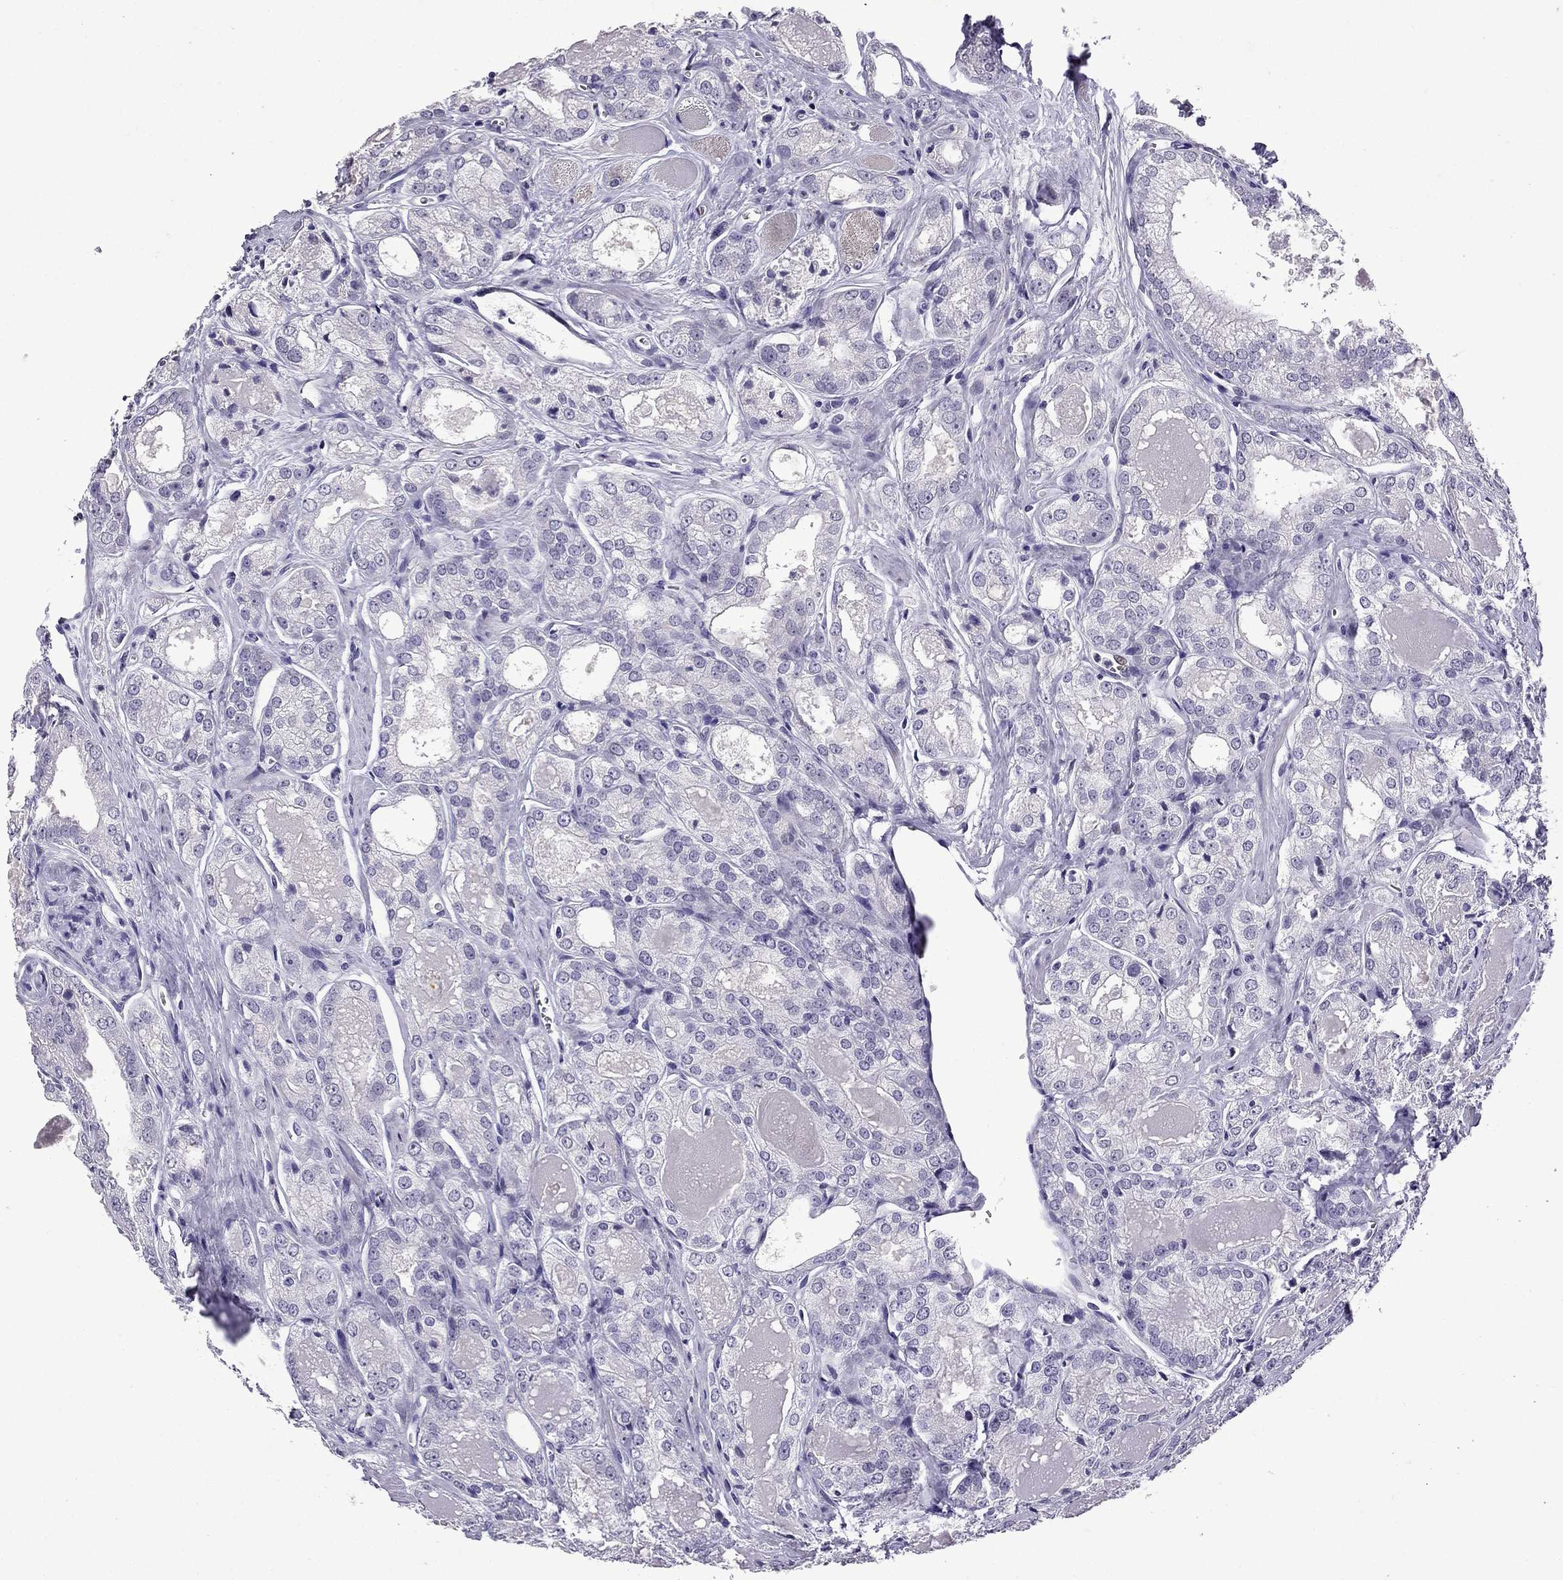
{"staining": {"intensity": "negative", "quantity": "none", "location": "none"}, "tissue": "prostate cancer", "cell_type": "Tumor cells", "image_type": "cancer", "snomed": [{"axis": "morphology", "description": "Adenocarcinoma, NOS"}, {"axis": "morphology", "description": "Adenocarcinoma, High grade"}, {"axis": "topography", "description": "Prostate"}], "caption": "This is an immunohistochemistry (IHC) histopathology image of prostate cancer (high-grade adenocarcinoma). There is no staining in tumor cells.", "gene": "TTN", "patient": {"sex": "male", "age": 70}}